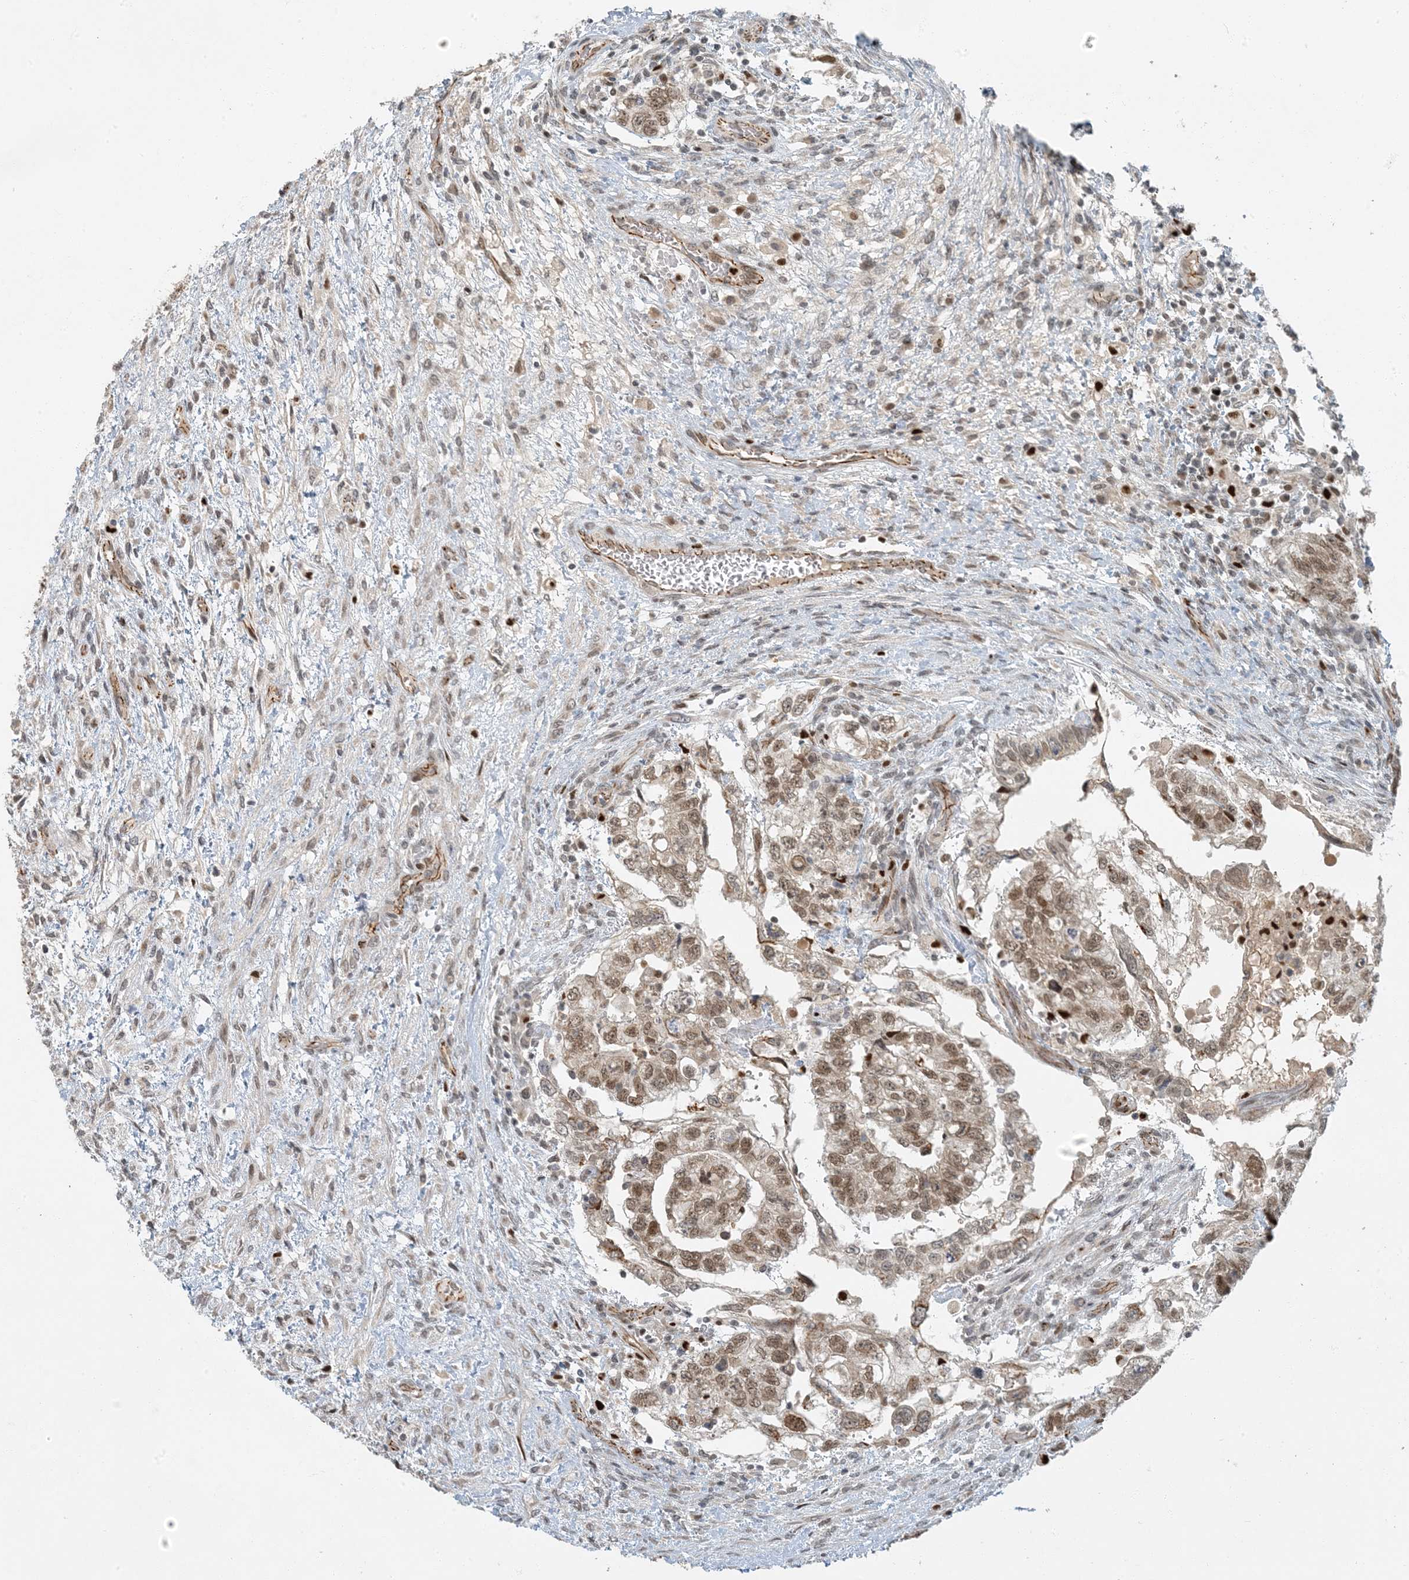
{"staining": {"intensity": "moderate", "quantity": ">75%", "location": "nuclear"}, "tissue": "testis cancer", "cell_type": "Tumor cells", "image_type": "cancer", "snomed": [{"axis": "morphology", "description": "Carcinoma, Embryonal, NOS"}, {"axis": "topography", "description": "Testis"}], "caption": "About >75% of tumor cells in testis embryonal carcinoma demonstrate moderate nuclear protein positivity as visualized by brown immunohistochemical staining.", "gene": "AK9", "patient": {"sex": "male", "age": 36}}